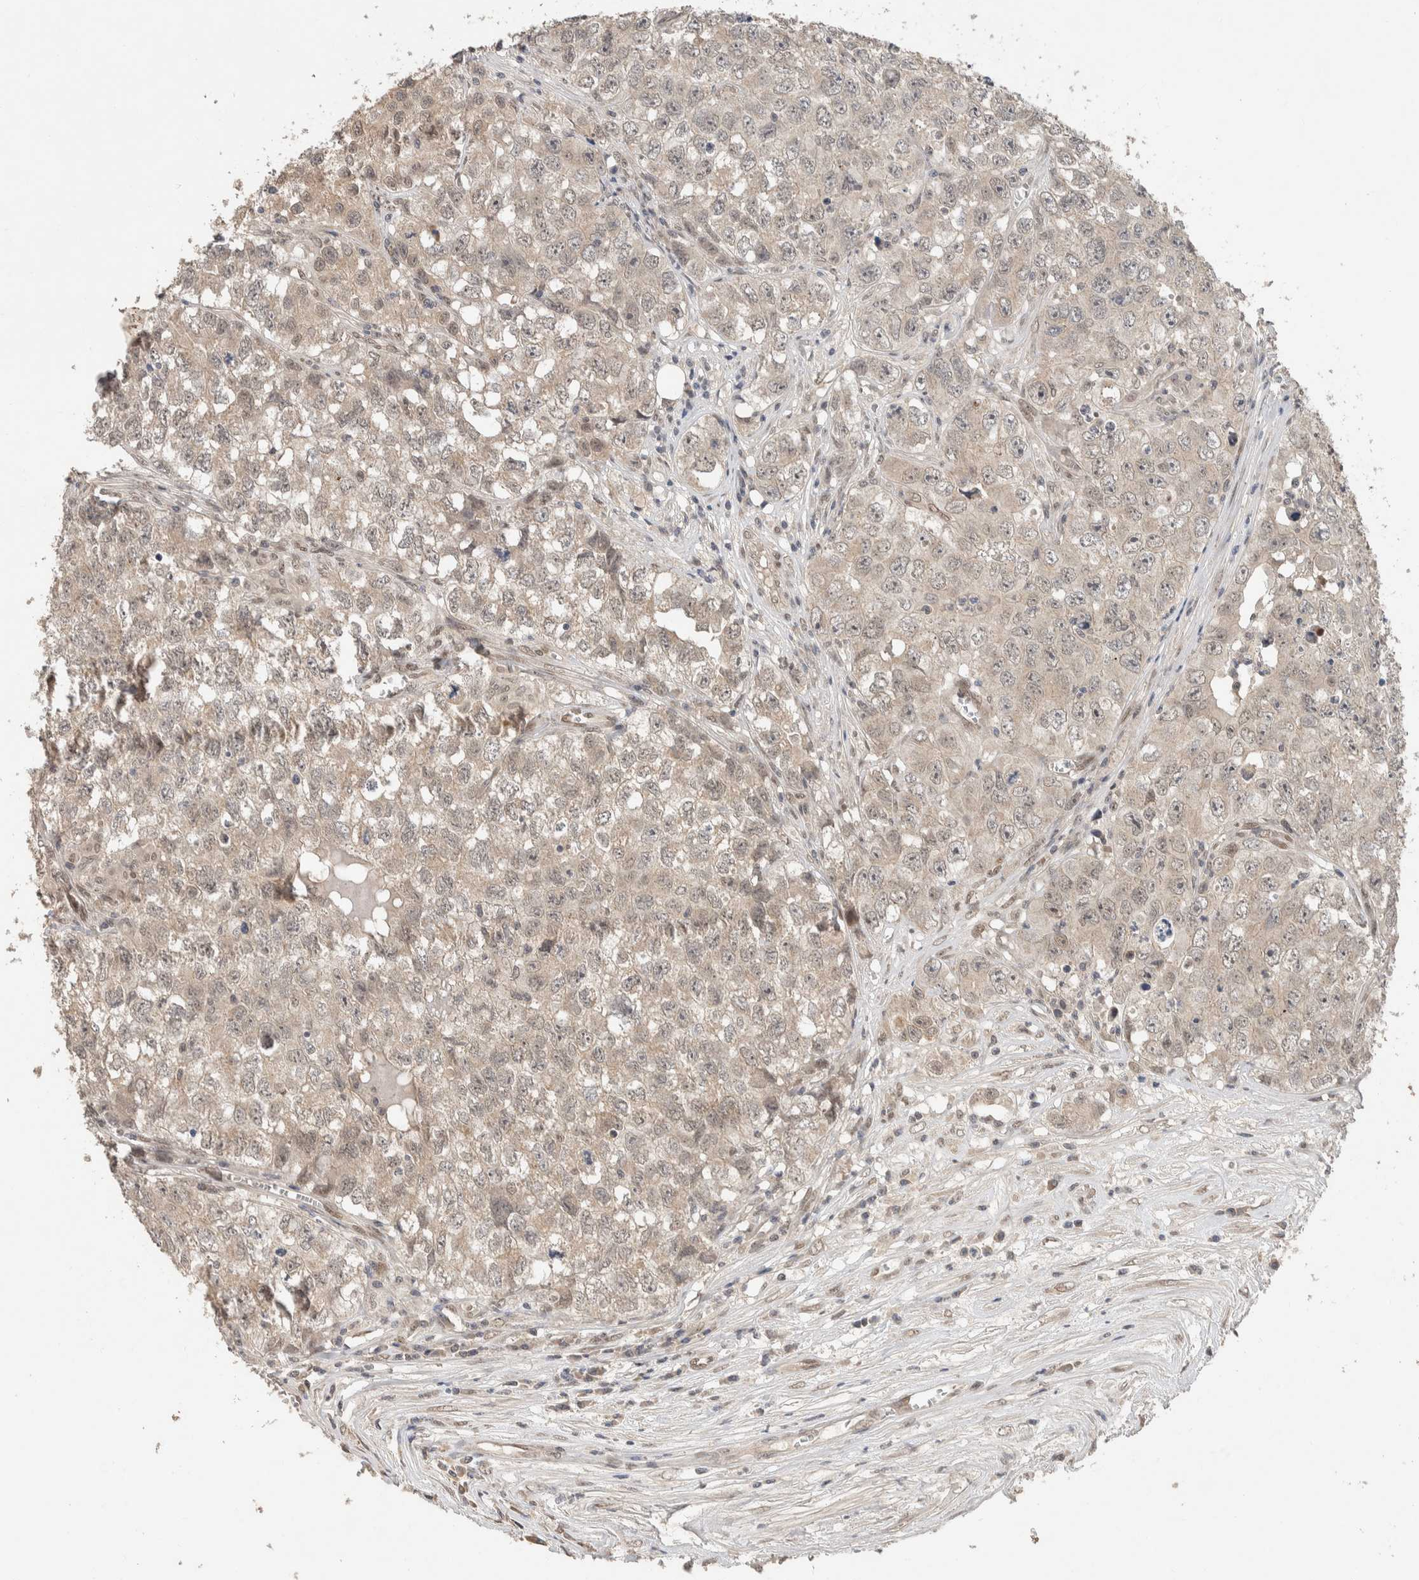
{"staining": {"intensity": "weak", "quantity": "<25%", "location": "cytoplasmic/membranous"}, "tissue": "testis cancer", "cell_type": "Tumor cells", "image_type": "cancer", "snomed": [{"axis": "morphology", "description": "Seminoma, NOS"}, {"axis": "morphology", "description": "Carcinoma, Embryonal, NOS"}, {"axis": "topography", "description": "Testis"}], "caption": "Protein analysis of testis cancer reveals no significant staining in tumor cells.", "gene": "CYSRT1", "patient": {"sex": "male", "age": 43}}